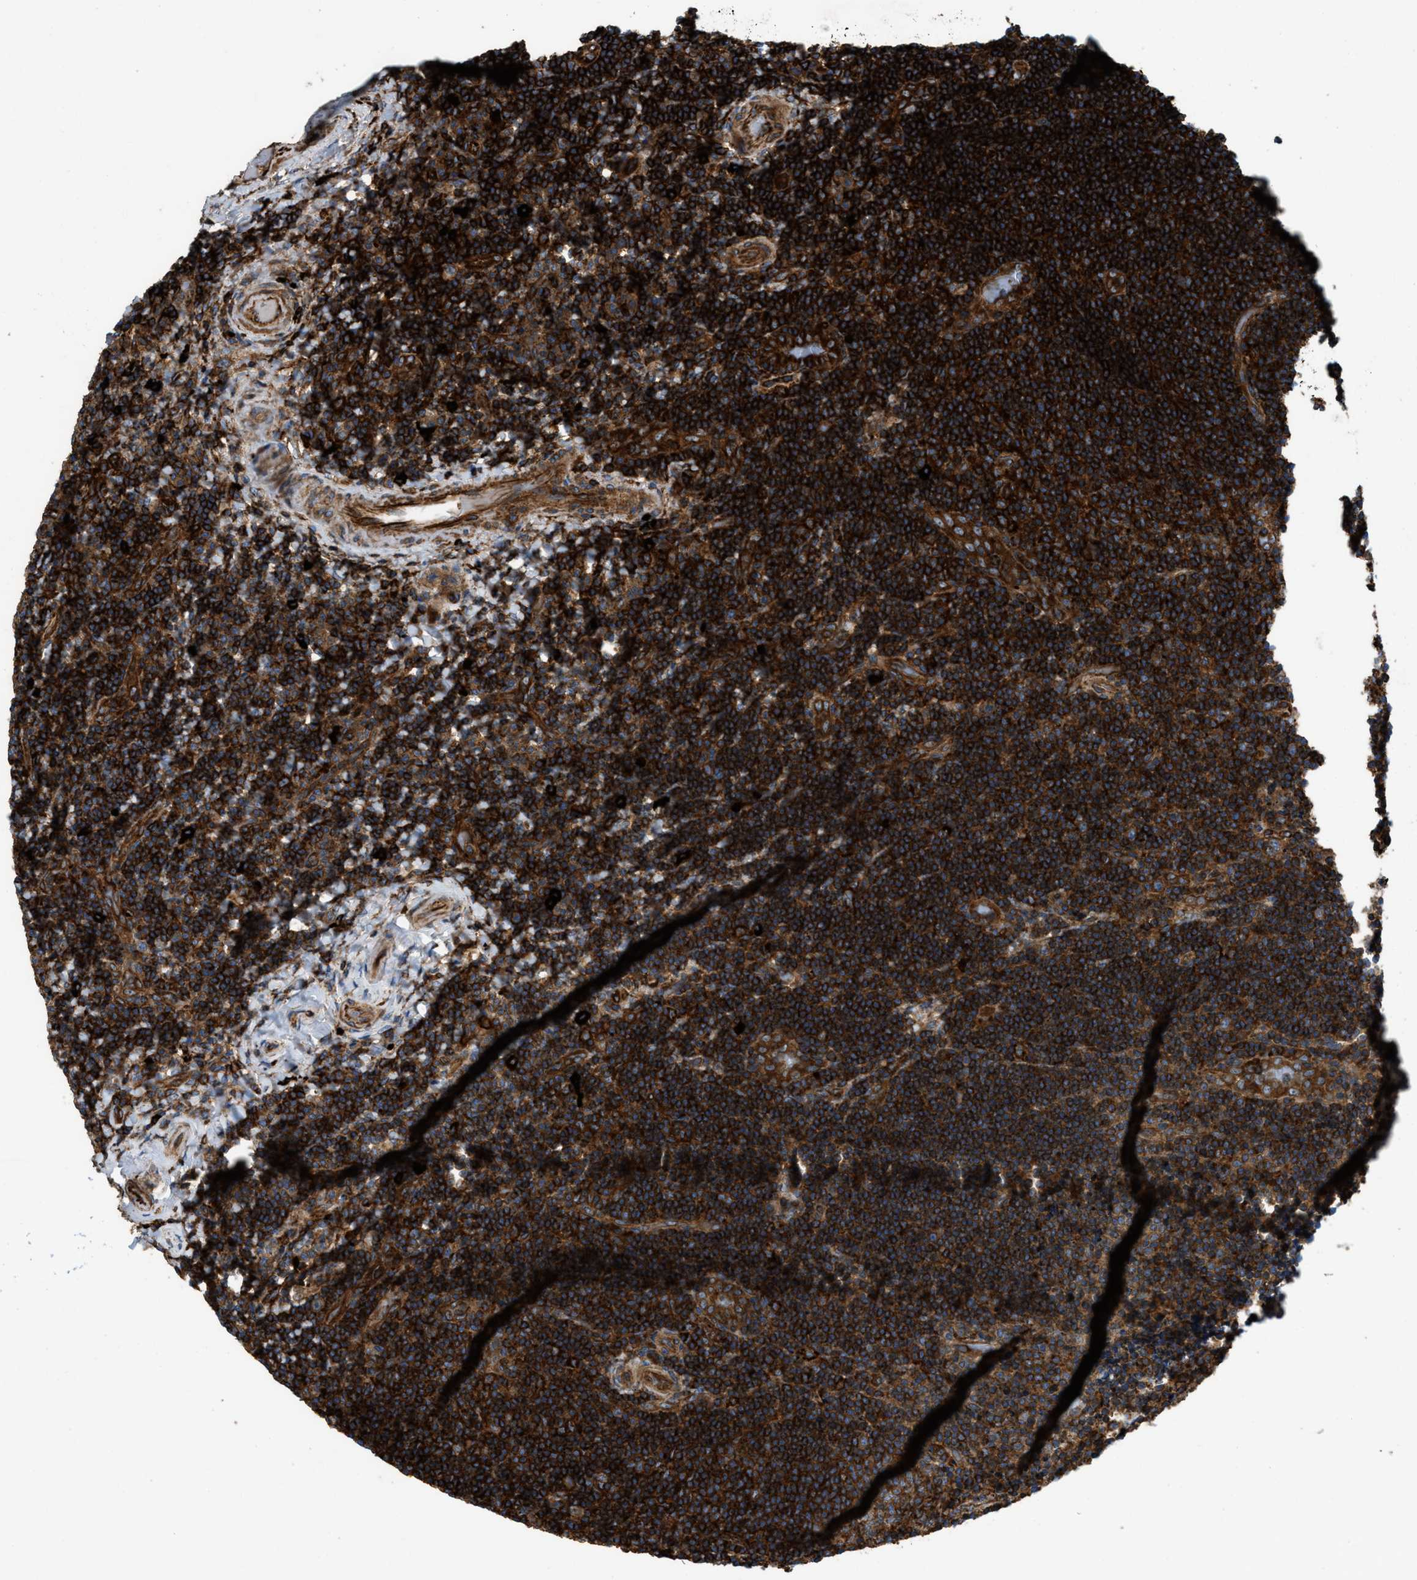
{"staining": {"intensity": "strong", "quantity": ">75%", "location": "cytoplasmic/membranous"}, "tissue": "lymphoma", "cell_type": "Tumor cells", "image_type": "cancer", "snomed": [{"axis": "morphology", "description": "Malignant lymphoma, non-Hodgkin's type, High grade"}, {"axis": "topography", "description": "Tonsil"}], "caption": "A high amount of strong cytoplasmic/membranous expression is identified in about >75% of tumor cells in high-grade malignant lymphoma, non-Hodgkin's type tissue. (brown staining indicates protein expression, while blue staining denotes nuclei).", "gene": "EGLN1", "patient": {"sex": "female", "age": 36}}